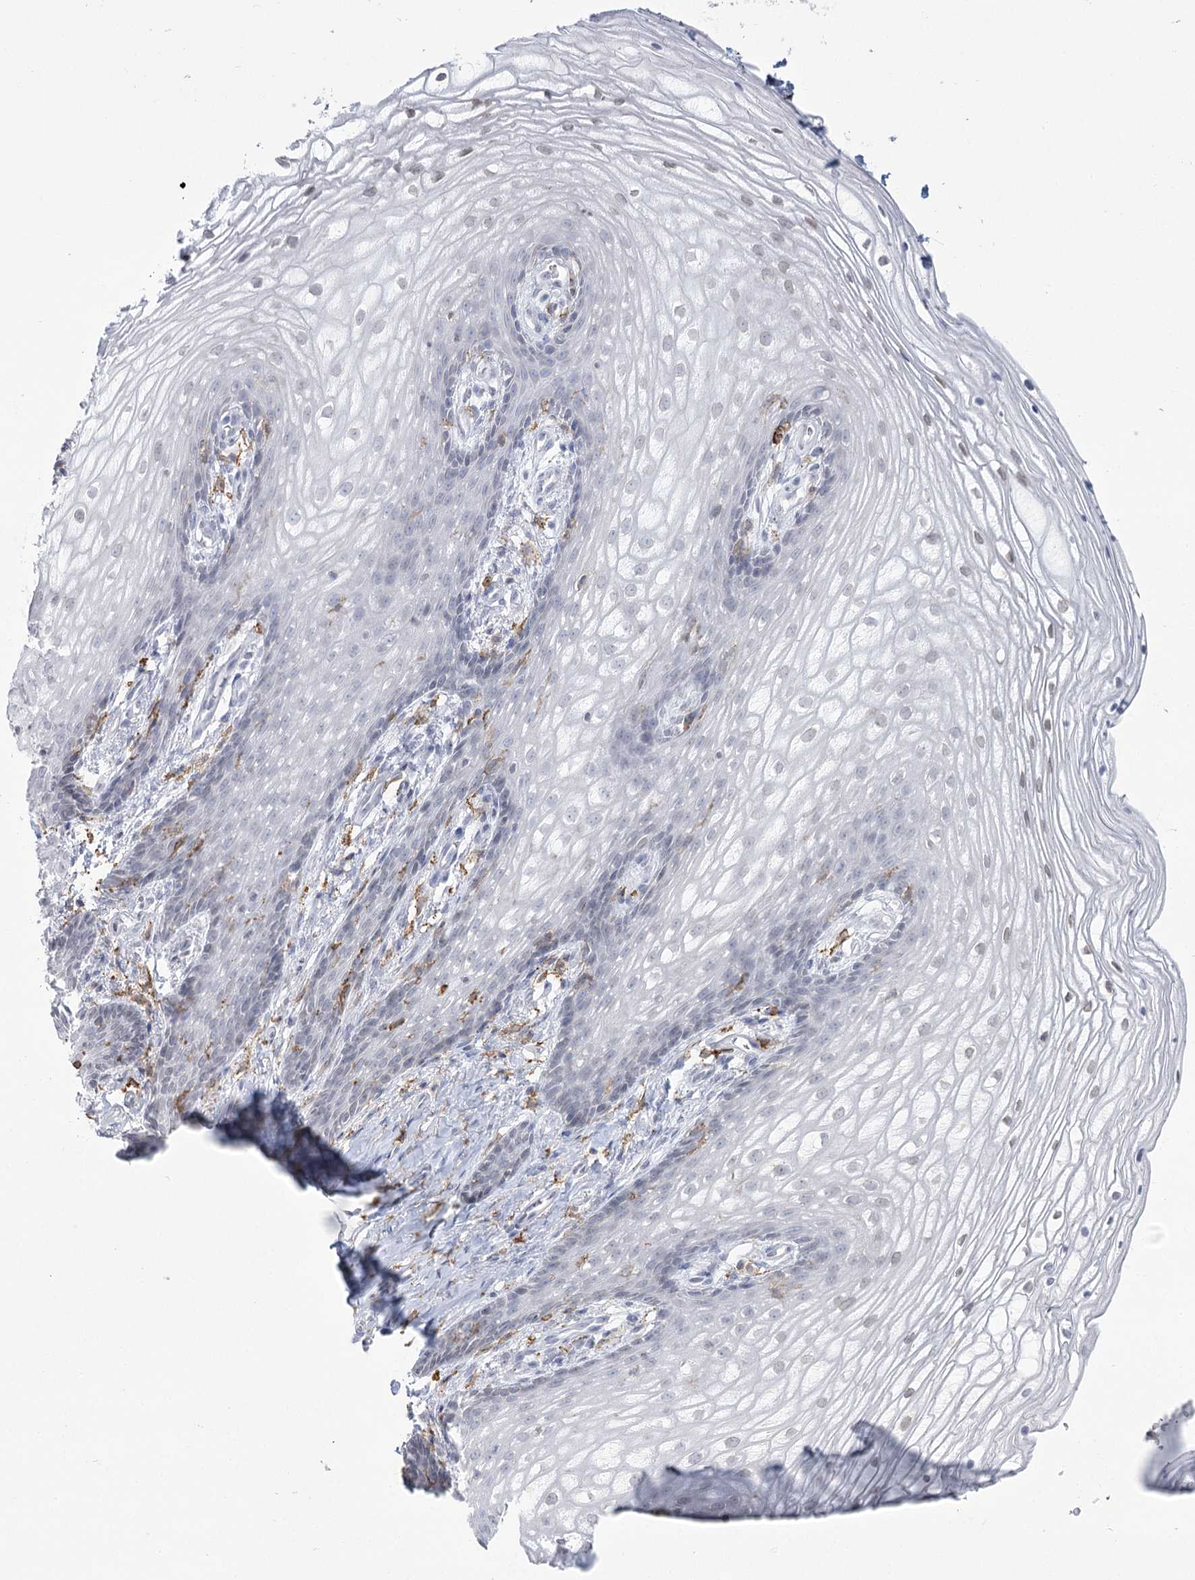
{"staining": {"intensity": "weak", "quantity": "<25%", "location": "cytoplasmic/membranous"}, "tissue": "vagina", "cell_type": "Squamous epithelial cells", "image_type": "normal", "snomed": [{"axis": "morphology", "description": "Normal tissue, NOS"}, {"axis": "topography", "description": "Vagina"}], "caption": "Protein analysis of benign vagina displays no significant positivity in squamous epithelial cells.", "gene": "C11orf1", "patient": {"sex": "female", "age": 60}}